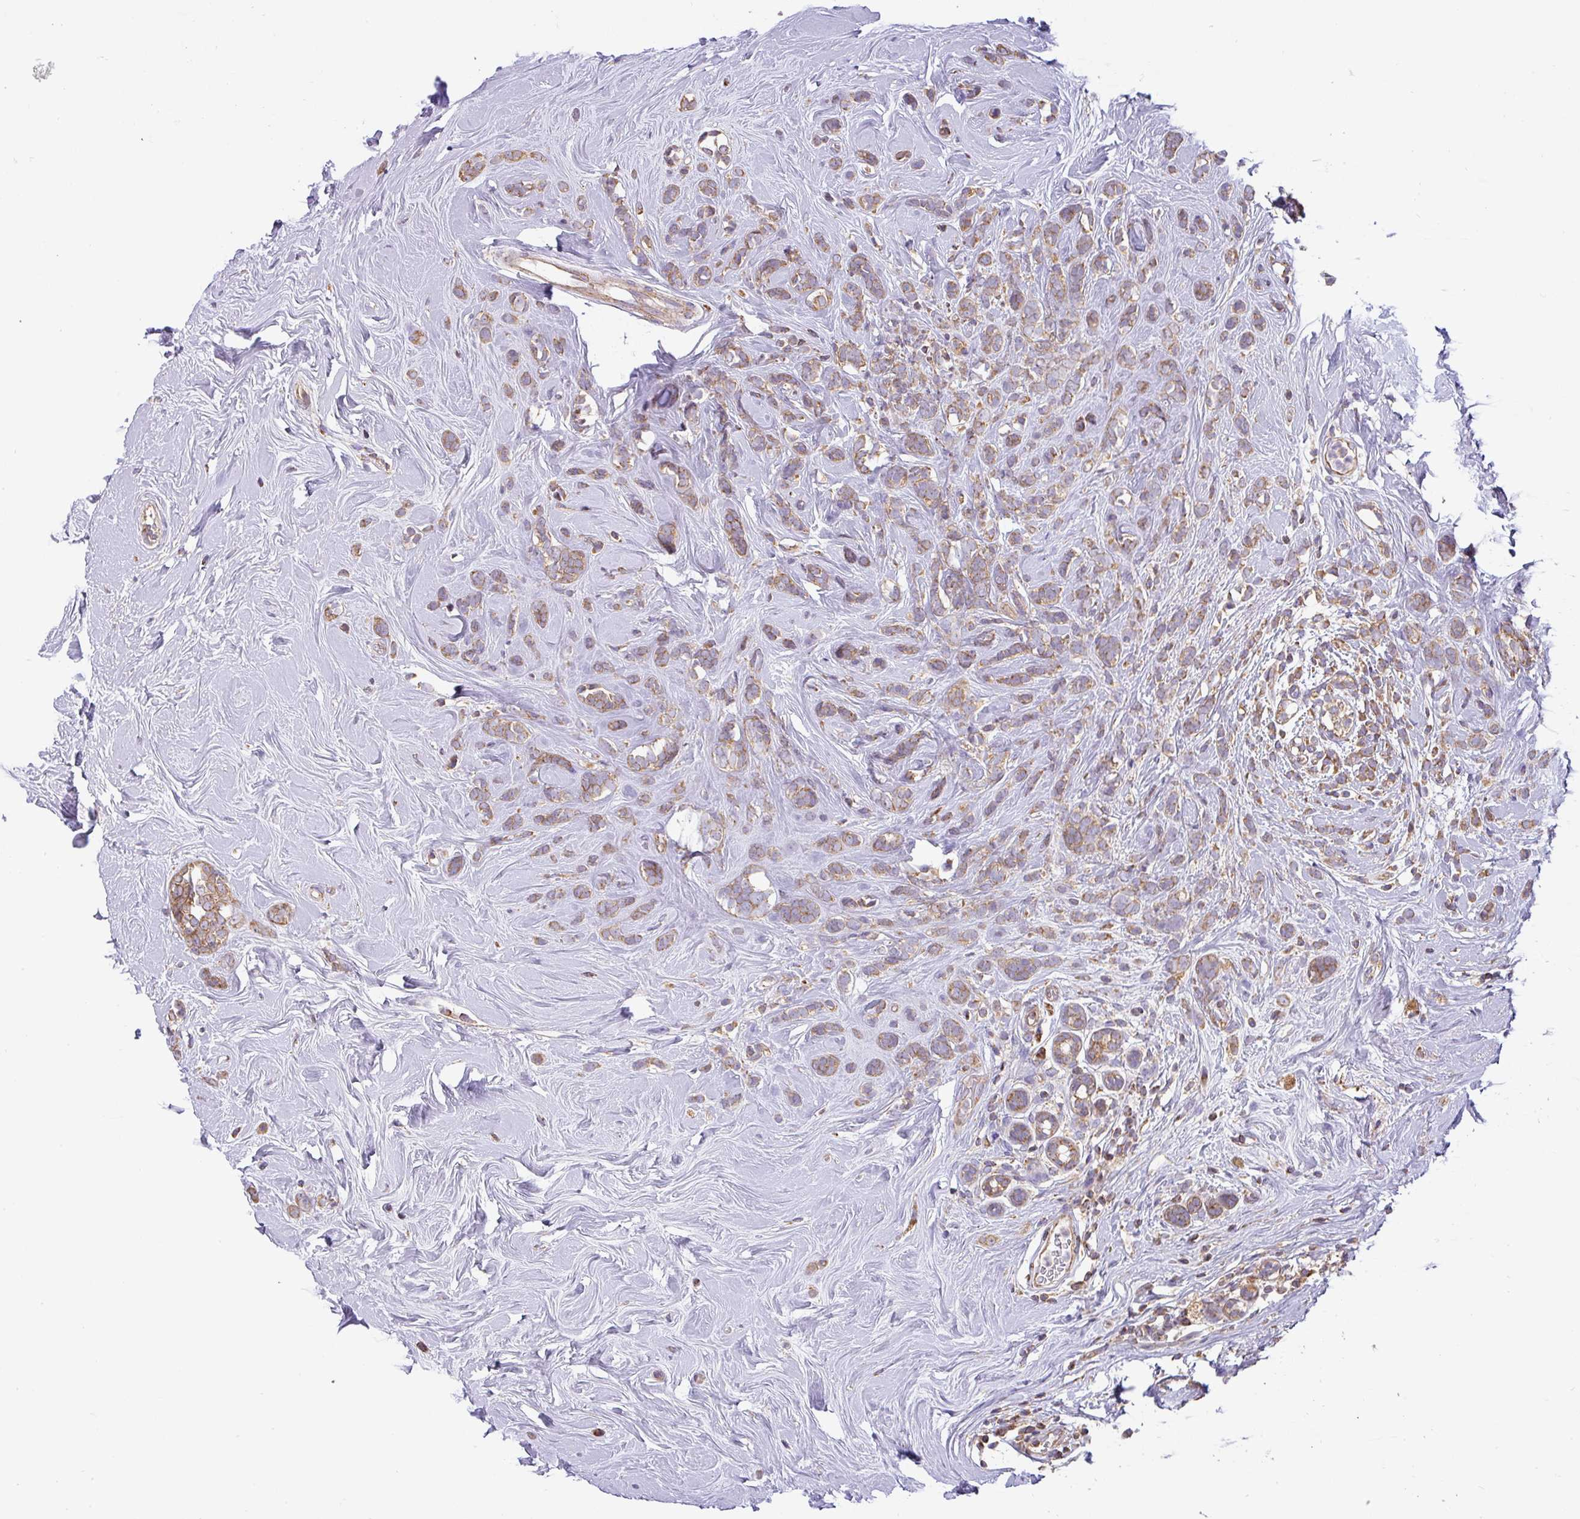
{"staining": {"intensity": "moderate", "quantity": ">75%", "location": "cytoplasmic/membranous"}, "tissue": "breast cancer", "cell_type": "Tumor cells", "image_type": "cancer", "snomed": [{"axis": "morphology", "description": "Lobular carcinoma"}, {"axis": "topography", "description": "Breast"}], "caption": "The image displays staining of lobular carcinoma (breast), revealing moderate cytoplasmic/membranous protein staining (brown color) within tumor cells. The protein of interest is shown in brown color, while the nuclei are stained blue.", "gene": "ZNF211", "patient": {"sex": "female", "age": 58}}